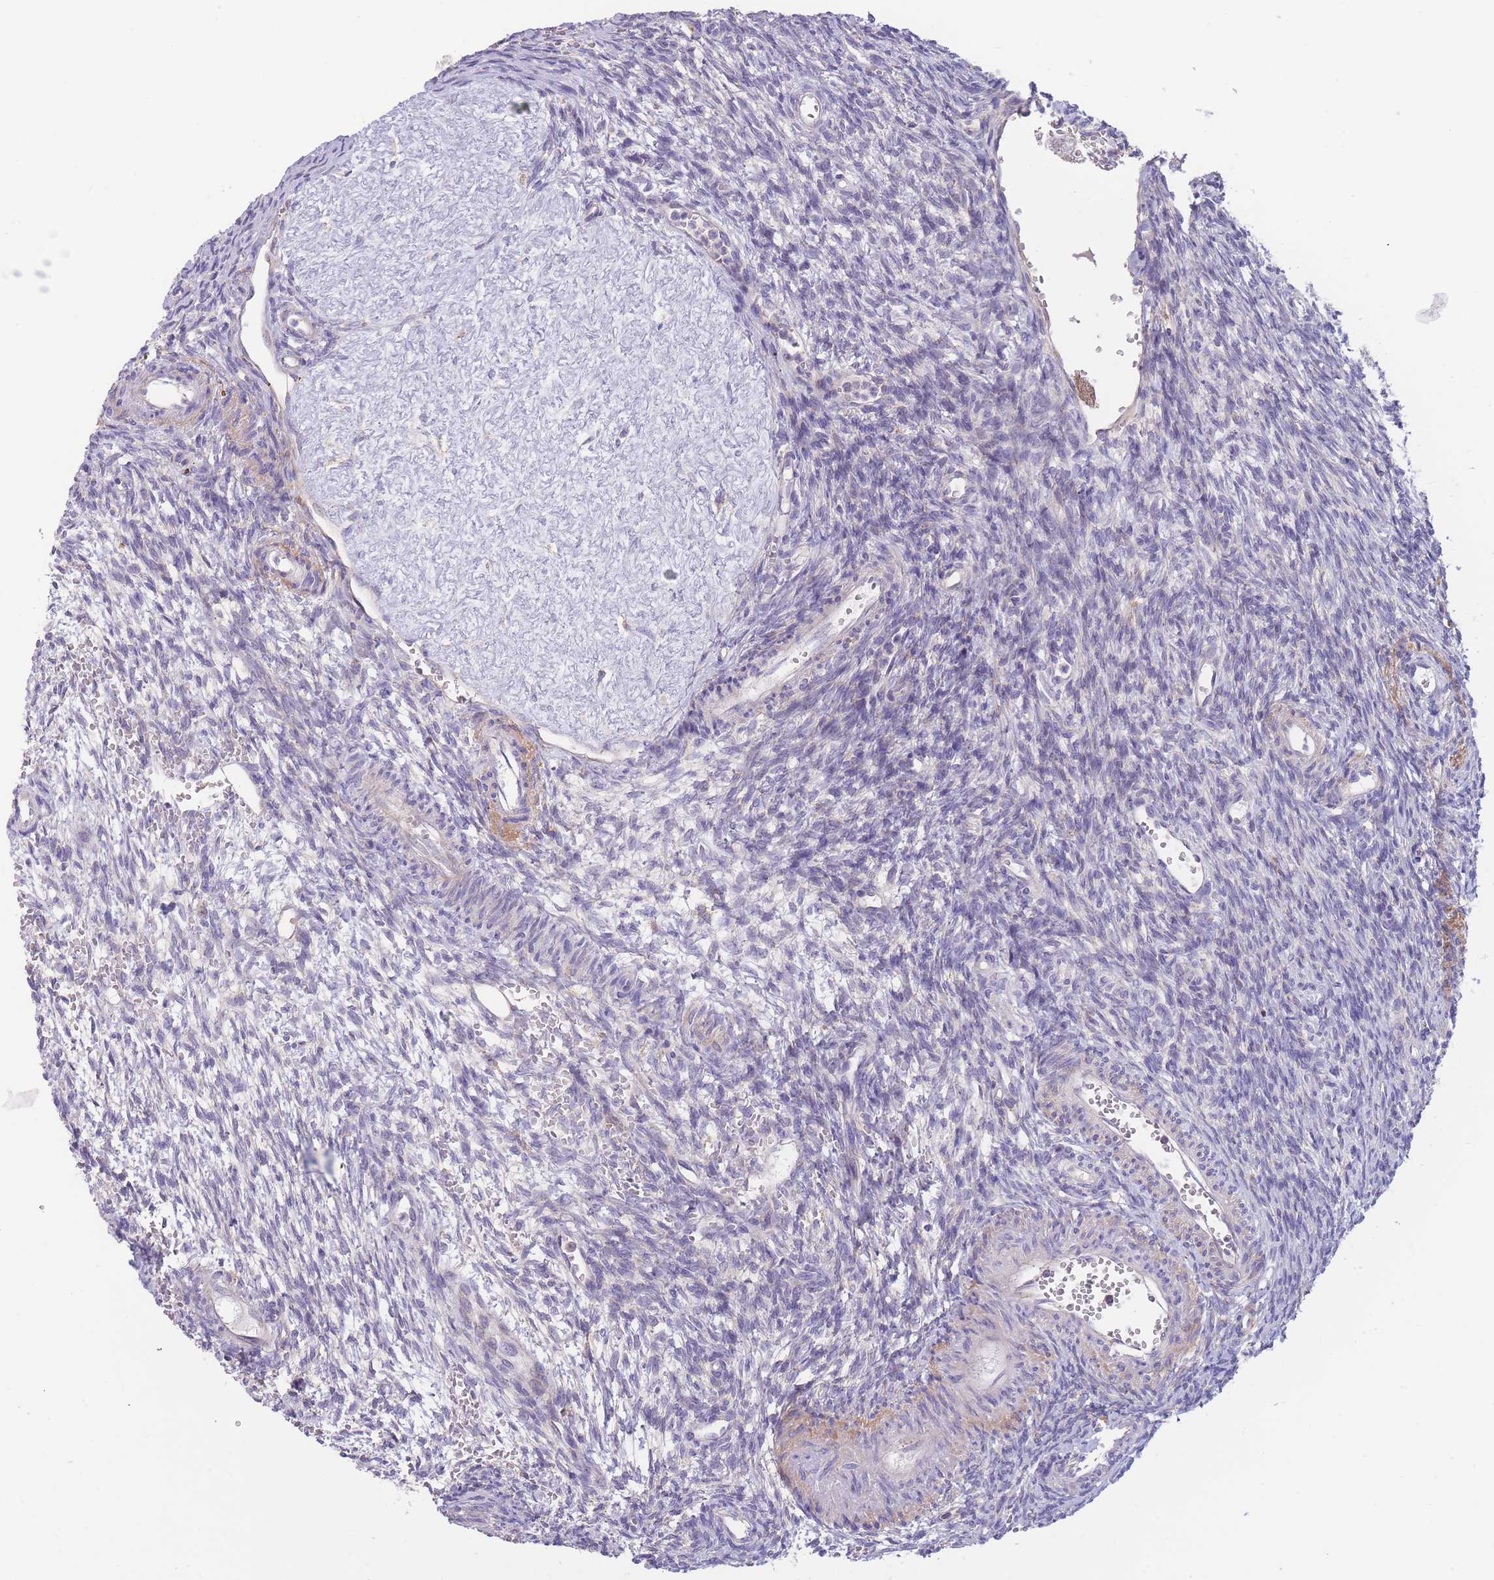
{"staining": {"intensity": "negative", "quantity": "none", "location": "none"}, "tissue": "ovary", "cell_type": "Ovarian stroma cells", "image_type": "normal", "snomed": [{"axis": "morphology", "description": "Normal tissue, NOS"}, {"axis": "topography", "description": "Ovary"}], "caption": "Immunohistochemistry photomicrograph of benign ovary stained for a protein (brown), which reveals no expression in ovarian stroma cells.", "gene": "SLC25A42", "patient": {"sex": "female", "age": 39}}